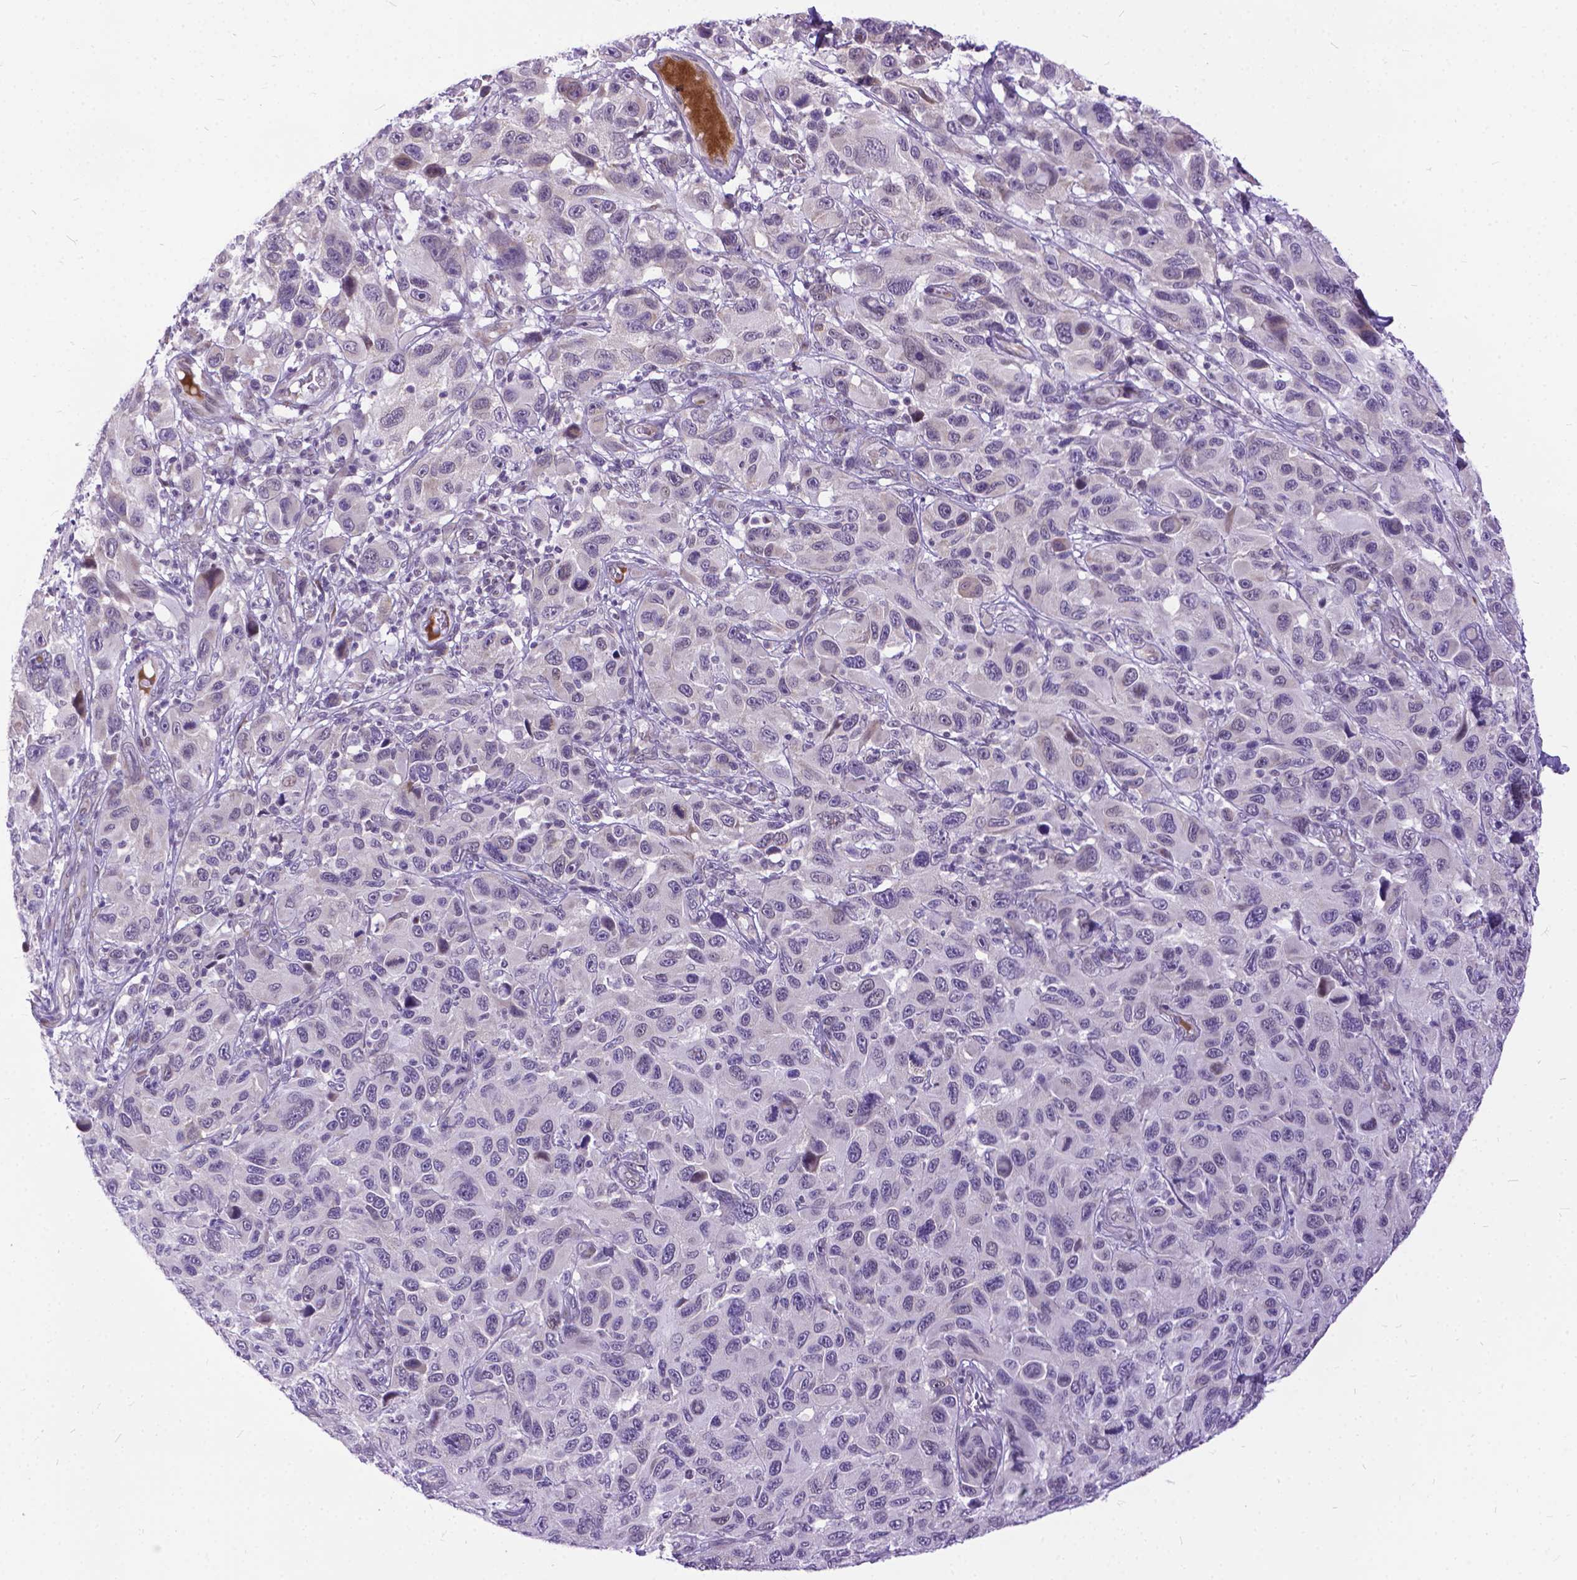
{"staining": {"intensity": "weak", "quantity": "<25%", "location": "cytoplasmic/membranous"}, "tissue": "melanoma", "cell_type": "Tumor cells", "image_type": "cancer", "snomed": [{"axis": "morphology", "description": "Malignant melanoma, NOS"}, {"axis": "topography", "description": "Skin"}], "caption": "A histopathology image of human malignant melanoma is negative for staining in tumor cells. The staining was performed using DAB (3,3'-diaminobenzidine) to visualize the protein expression in brown, while the nuclei were stained in blue with hematoxylin (Magnification: 20x).", "gene": "FAM124B", "patient": {"sex": "male", "age": 53}}